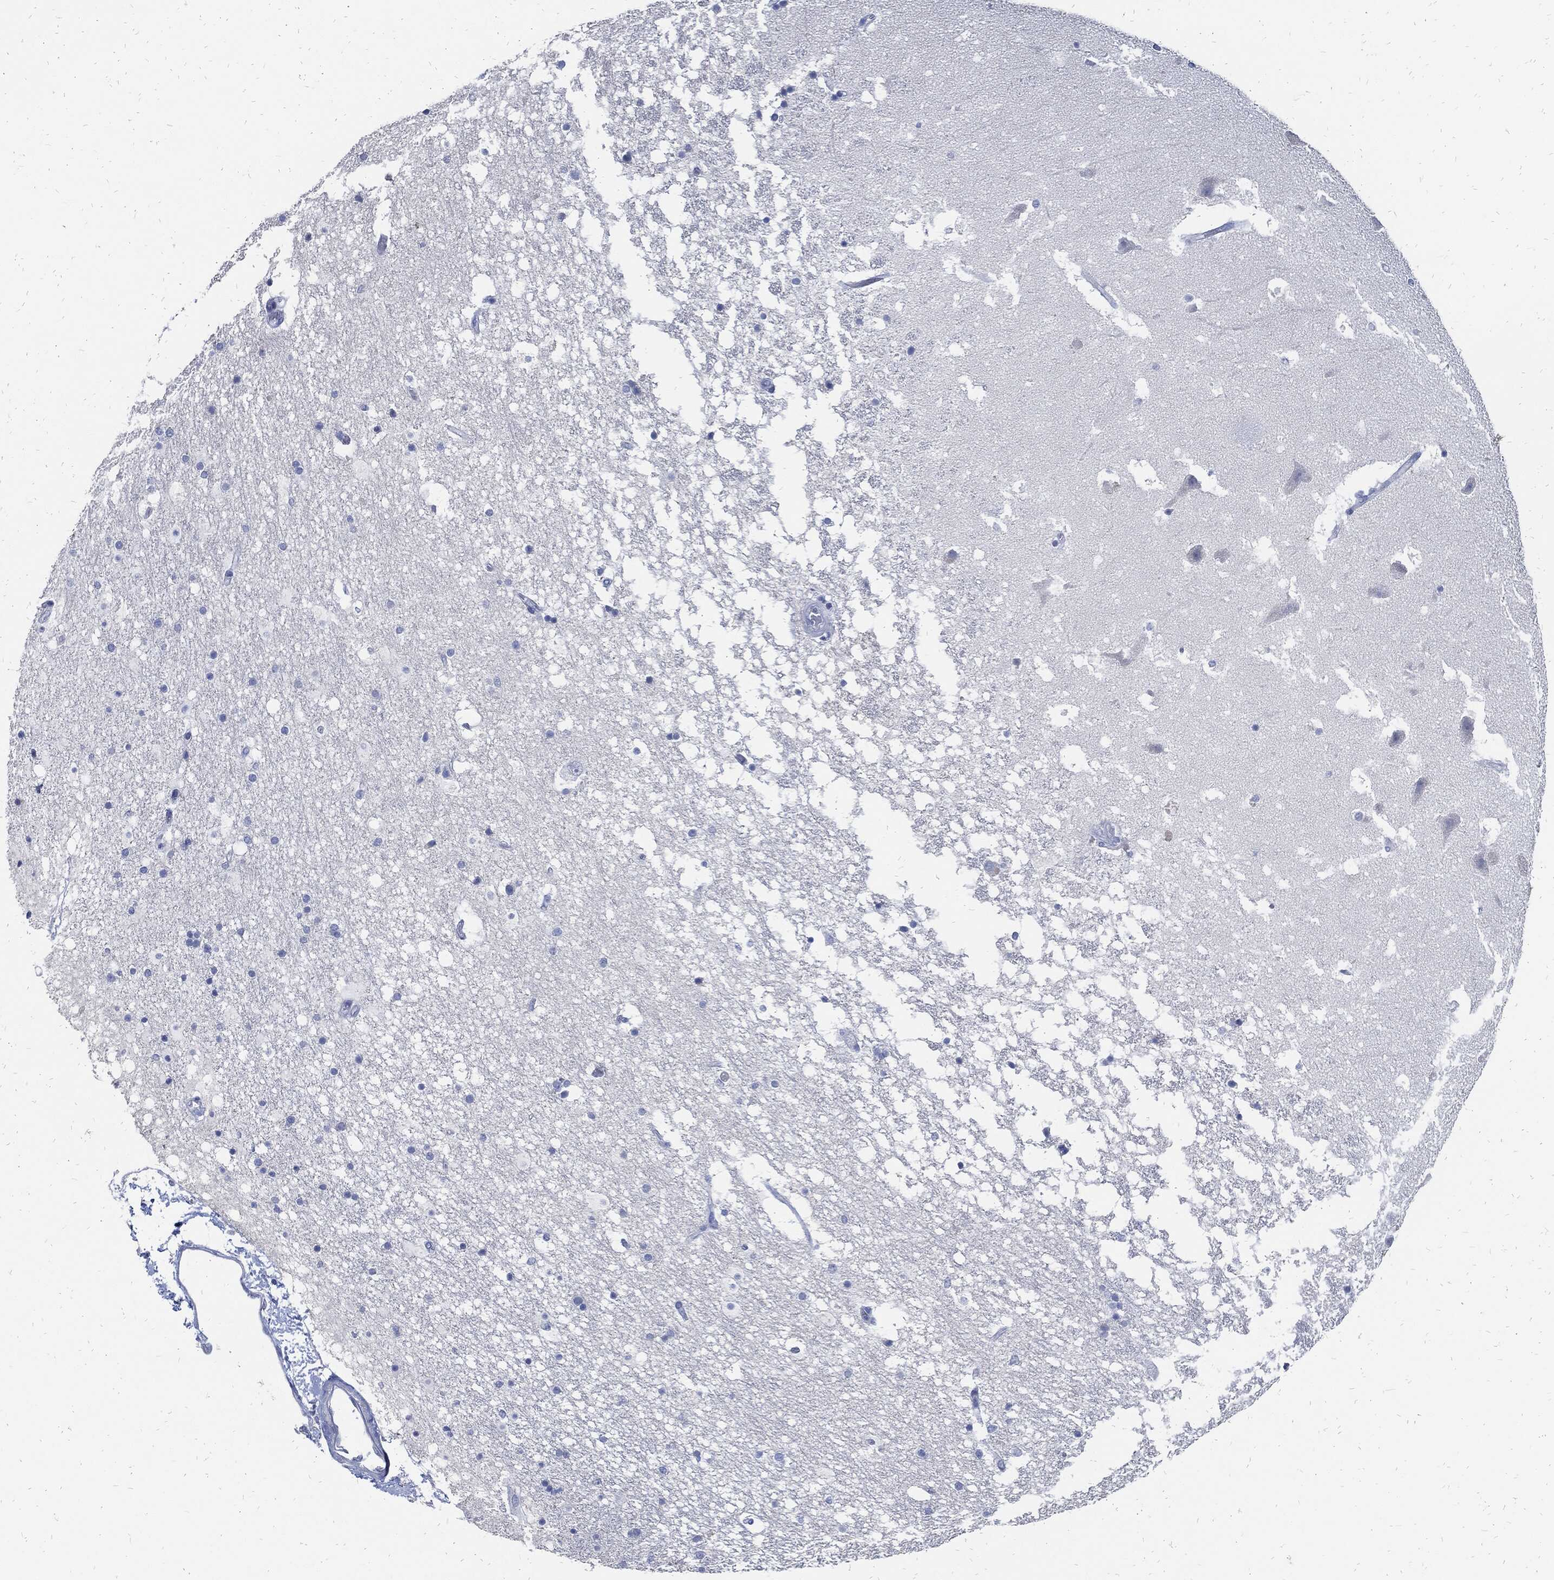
{"staining": {"intensity": "negative", "quantity": "none", "location": "none"}, "tissue": "hippocampus", "cell_type": "Glial cells", "image_type": "normal", "snomed": [{"axis": "morphology", "description": "Normal tissue, NOS"}, {"axis": "topography", "description": "Hippocampus"}], "caption": "Image shows no significant protein expression in glial cells of benign hippocampus.", "gene": "FABP4", "patient": {"sex": "male", "age": 51}}